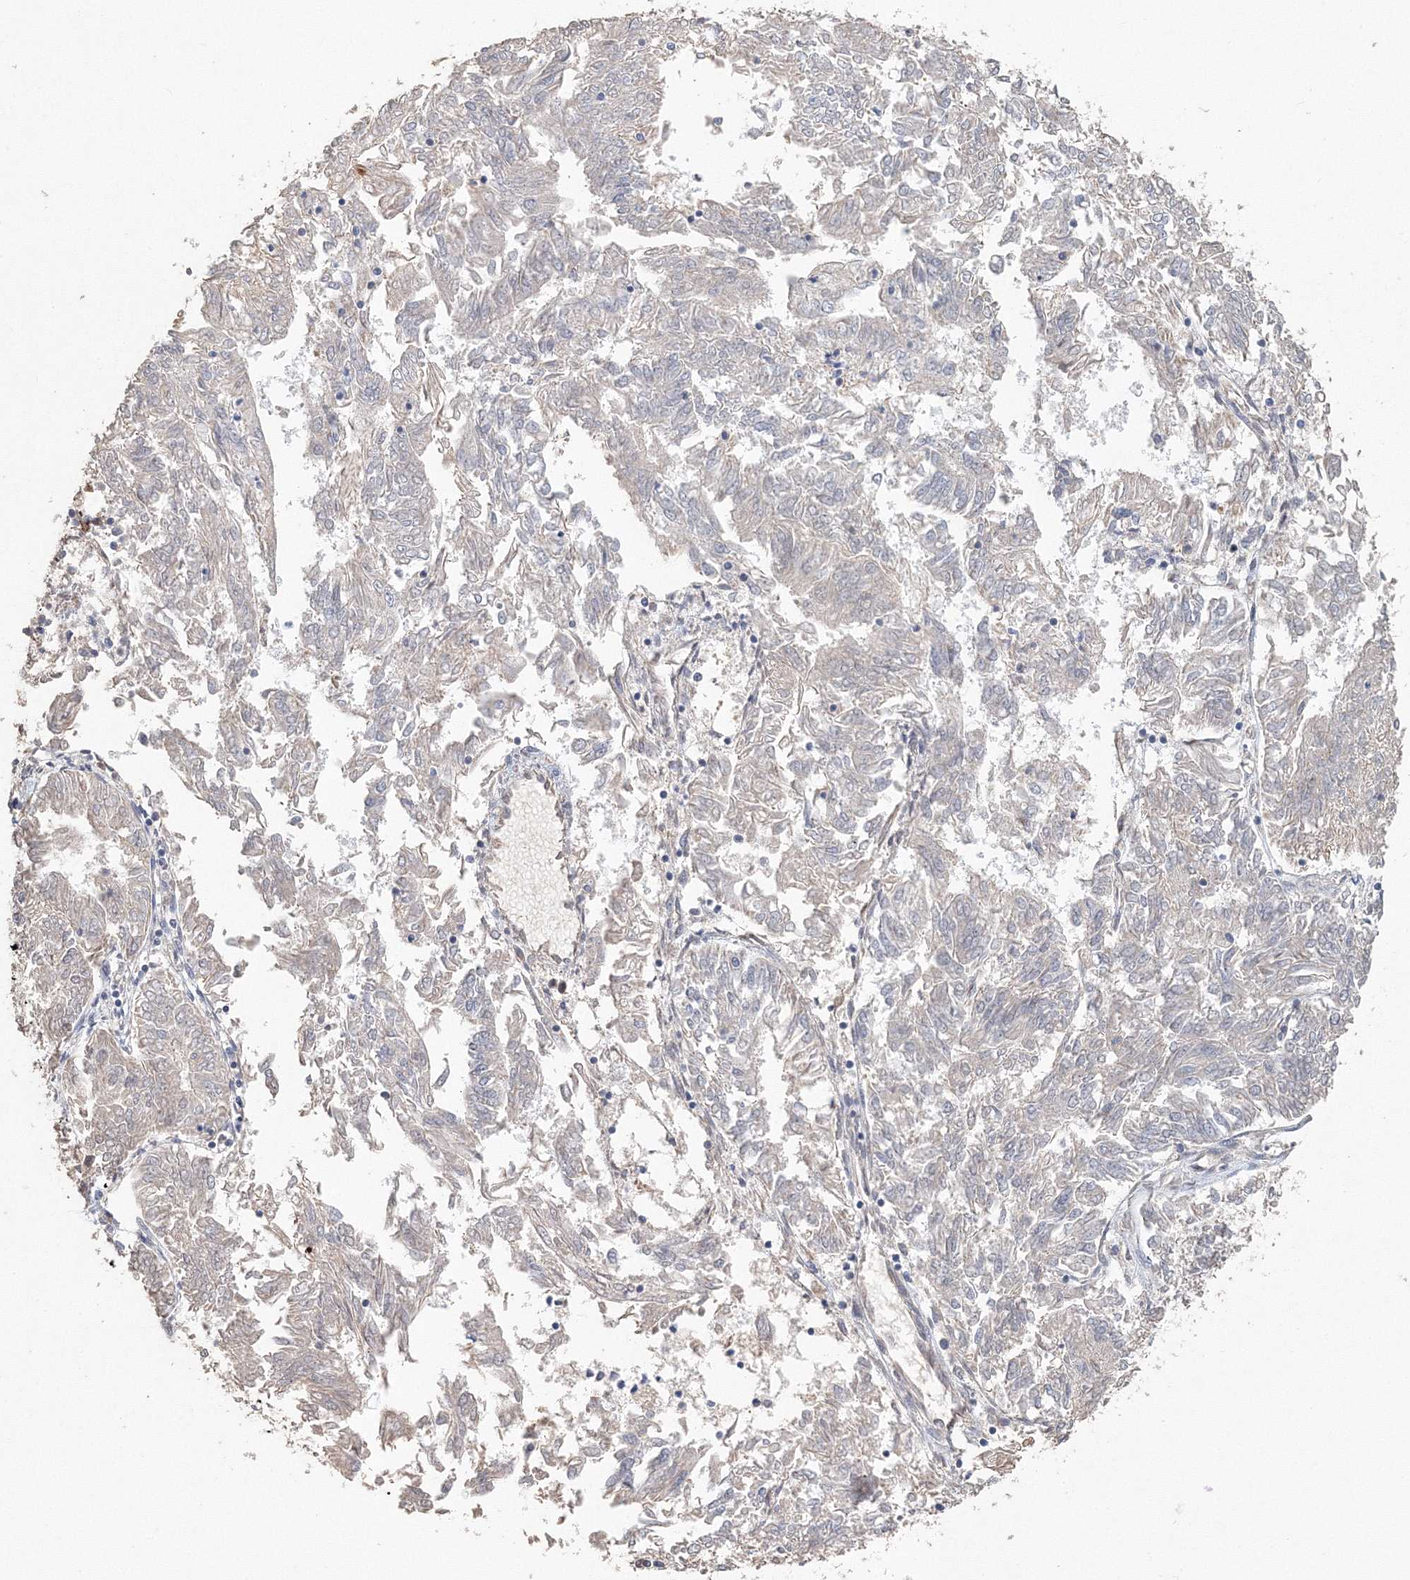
{"staining": {"intensity": "negative", "quantity": "none", "location": "none"}, "tissue": "endometrial cancer", "cell_type": "Tumor cells", "image_type": "cancer", "snomed": [{"axis": "morphology", "description": "Adenocarcinoma, NOS"}, {"axis": "topography", "description": "Endometrium"}], "caption": "Immunohistochemistry photomicrograph of human adenocarcinoma (endometrial) stained for a protein (brown), which reveals no expression in tumor cells. The staining is performed using DAB (3,3'-diaminobenzidine) brown chromogen with nuclei counter-stained in using hematoxylin.", "gene": "NALF2", "patient": {"sex": "female", "age": 58}}